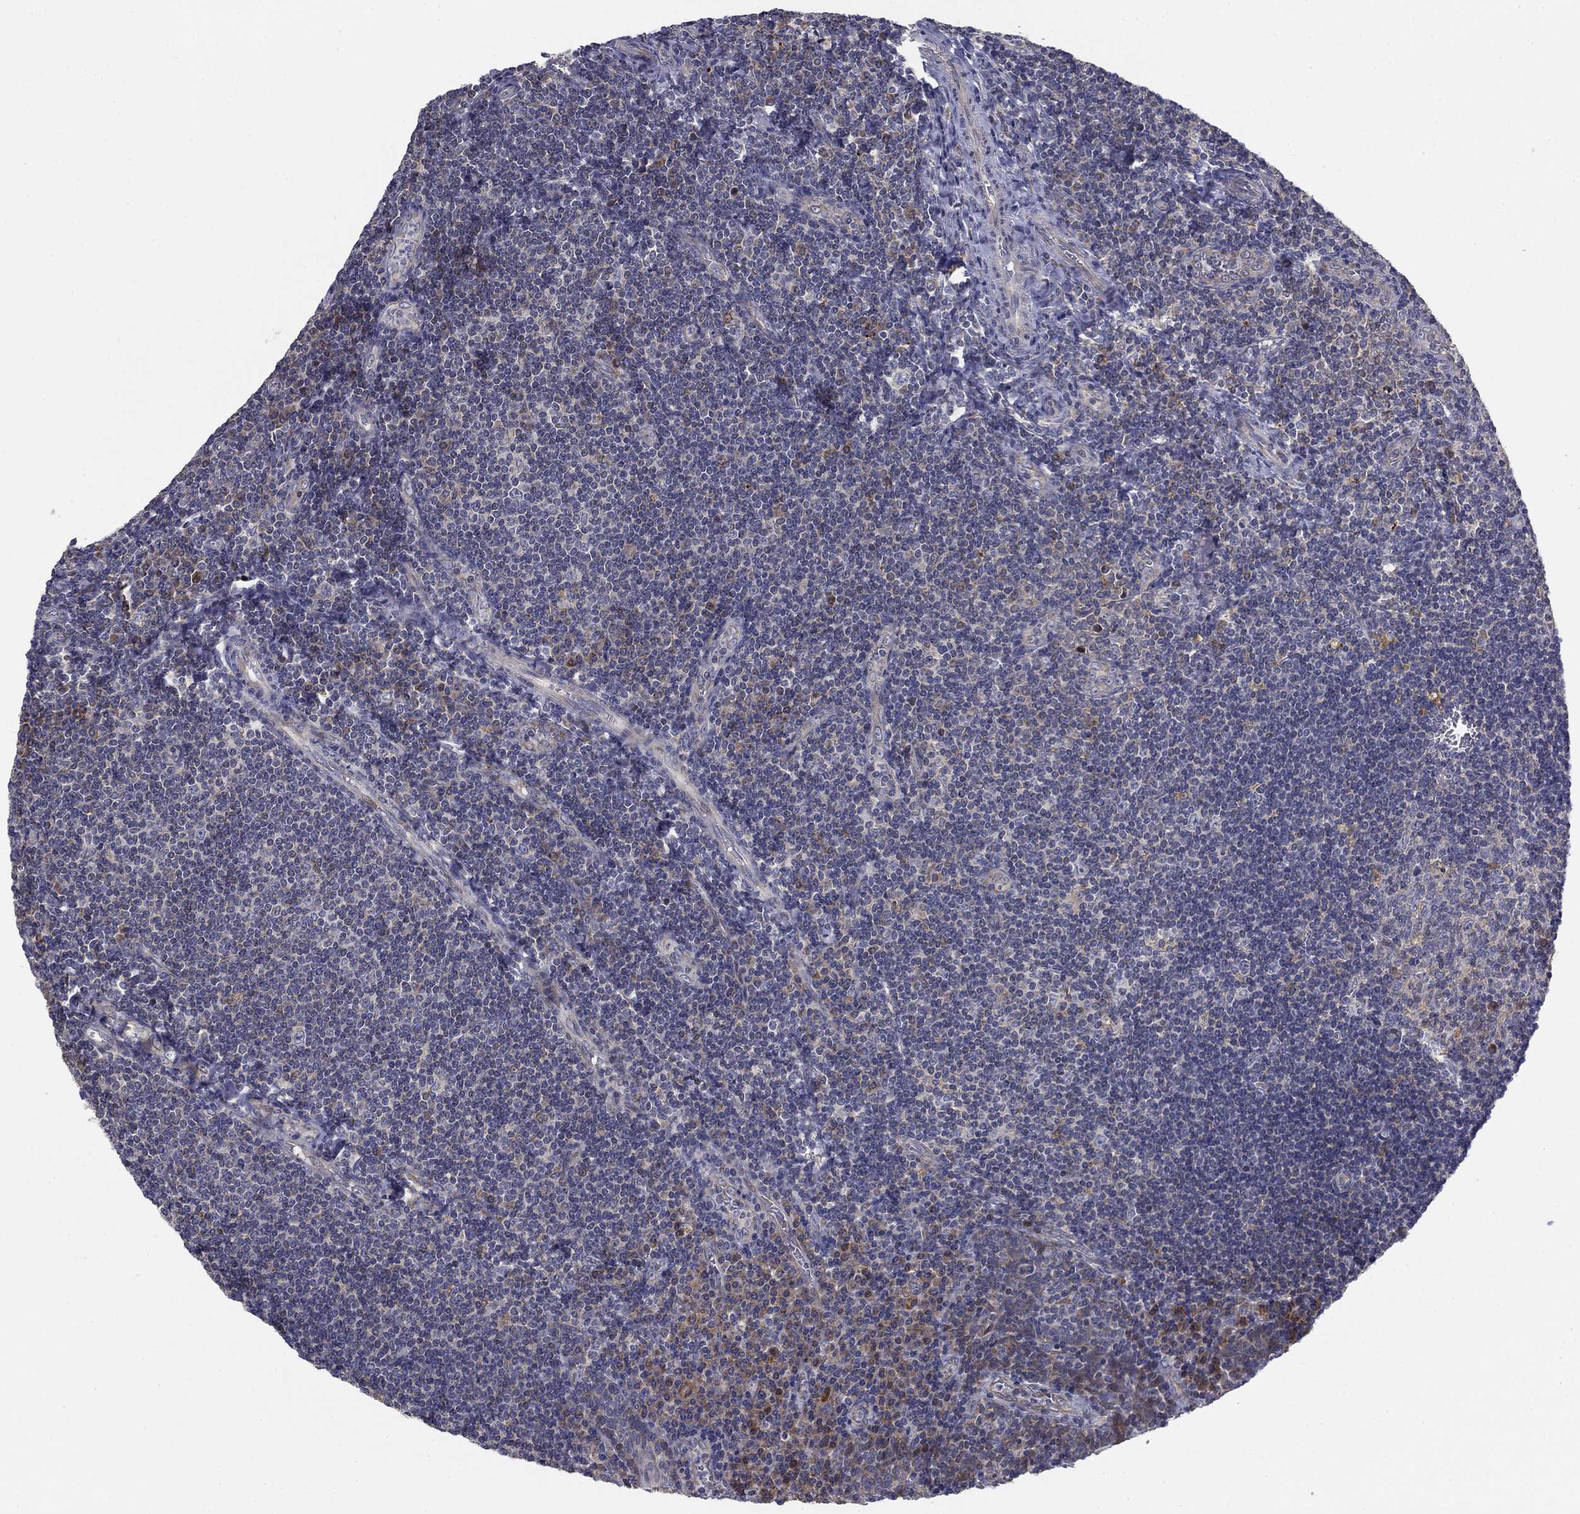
{"staining": {"intensity": "negative", "quantity": "none", "location": "none"}, "tissue": "tonsil", "cell_type": "Germinal center cells", "image_type": "normal", "snomed": [{"axis": "morphology", "description": "Normal tissue, NOS"}, {"axis": "morphology", "description": "Inflammation, NOS"}, {"axis": "topography", "description": "Tonsil"}], "caption": "A micrograph of tonsil stained for a protein demonstrates no brown staining in germinal center cells. (DAB immunohistochemistry (IHC), high magnification).", "gene": "MMAA", "patient": {"sex": "female", "age": 31}}